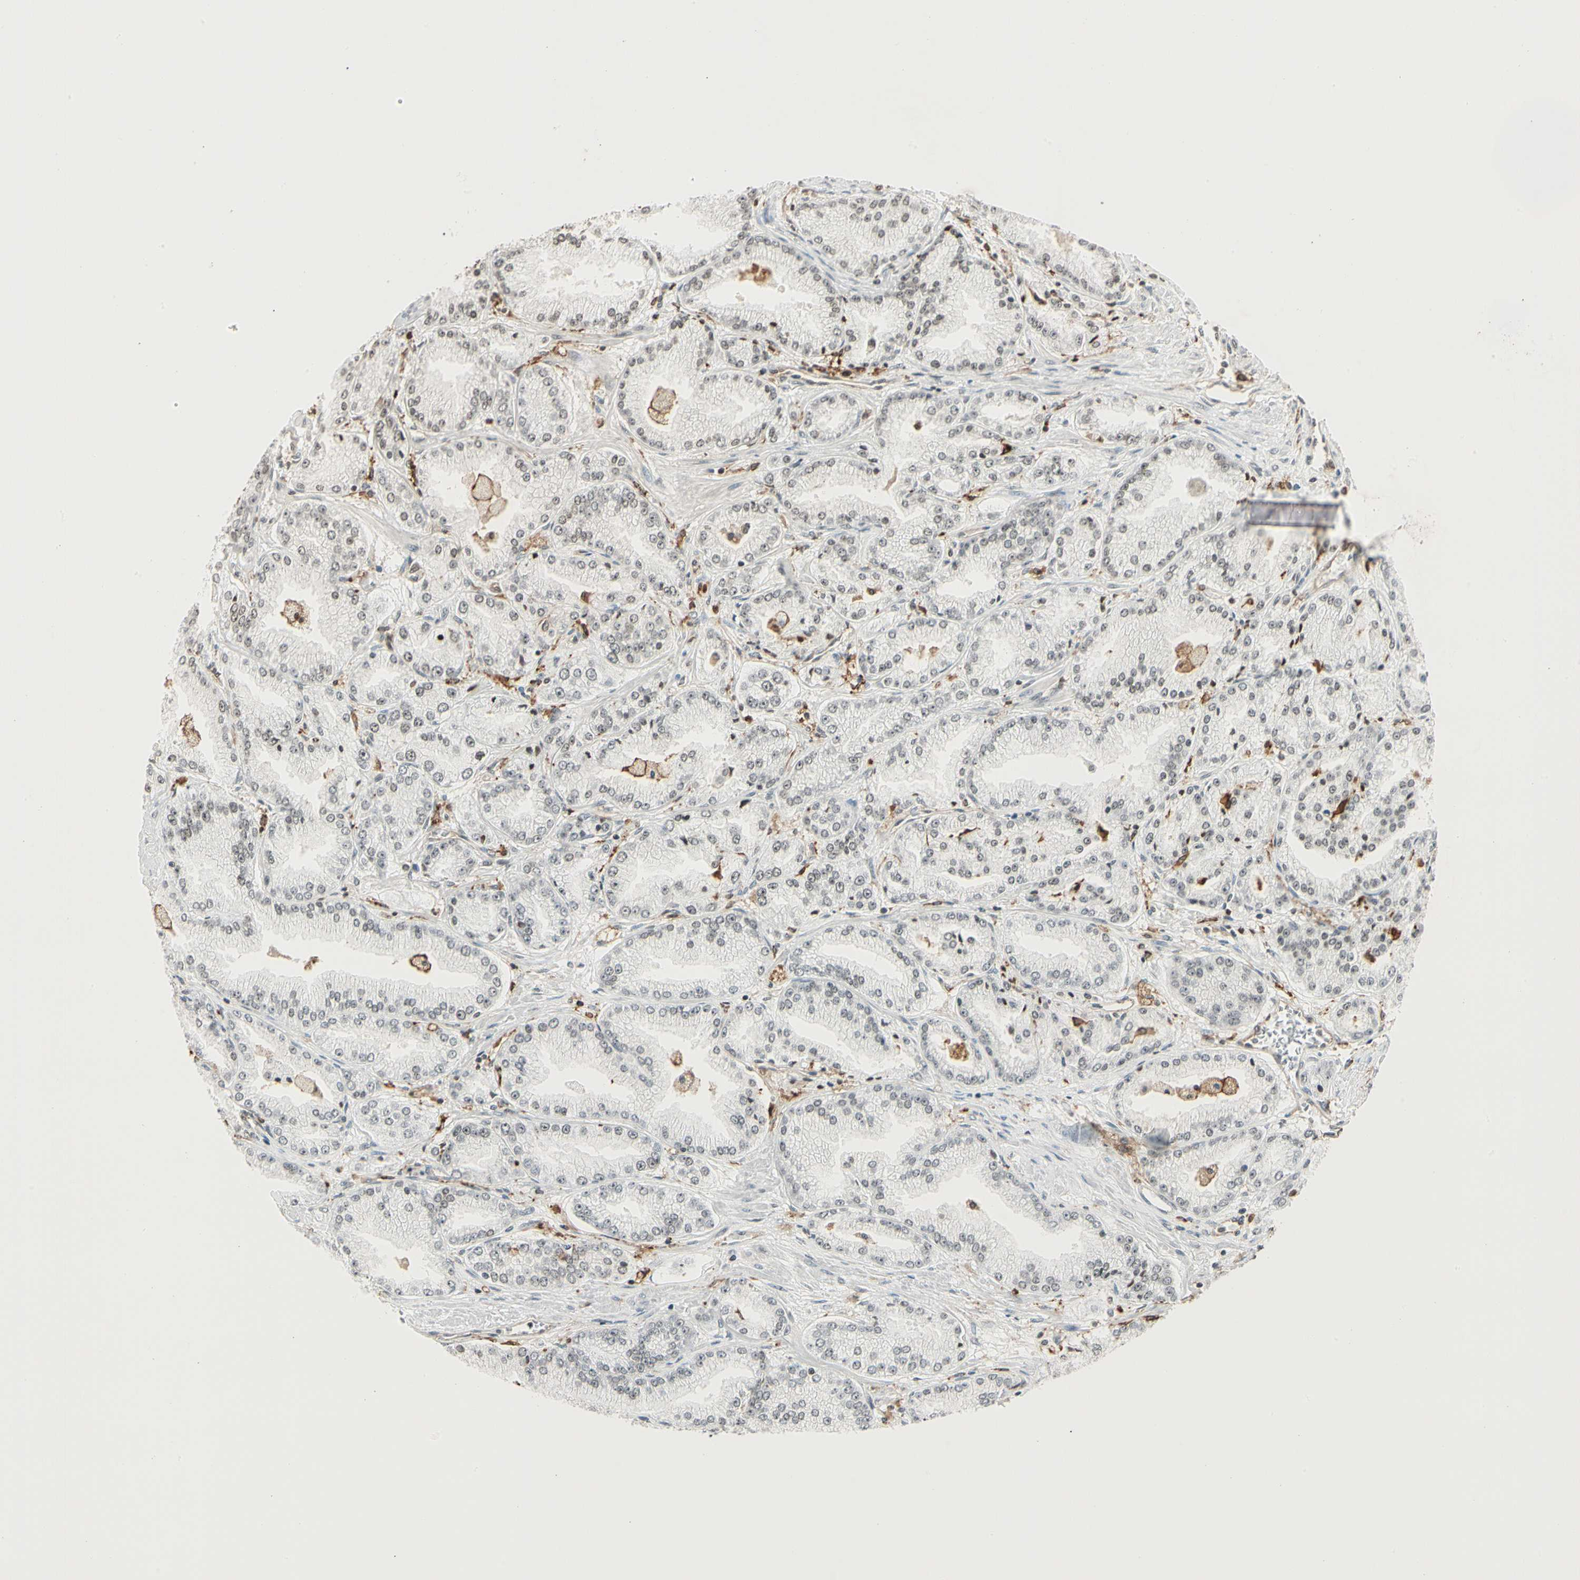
{"staining": {"intensity": "weak", "quantity": "<25%", "location": "nuclear"}, "tissue": "prostate cancer", "cell_type": "Tumor cells", "image_type": "cancer", "snomed": [{"axis": "morphology", "description": "Adenocarcinoma, High grade"}, {"axis": "topography", "description": "Prostate"}], "caption": "High power microscopy photomicrograph of an immunohistochemistry (IHC) photomicrograph of prostate cancer, revealing no significant staining in tumor cells.", "gene": "FER", "patient": {"sex": "male", "age": 61}}